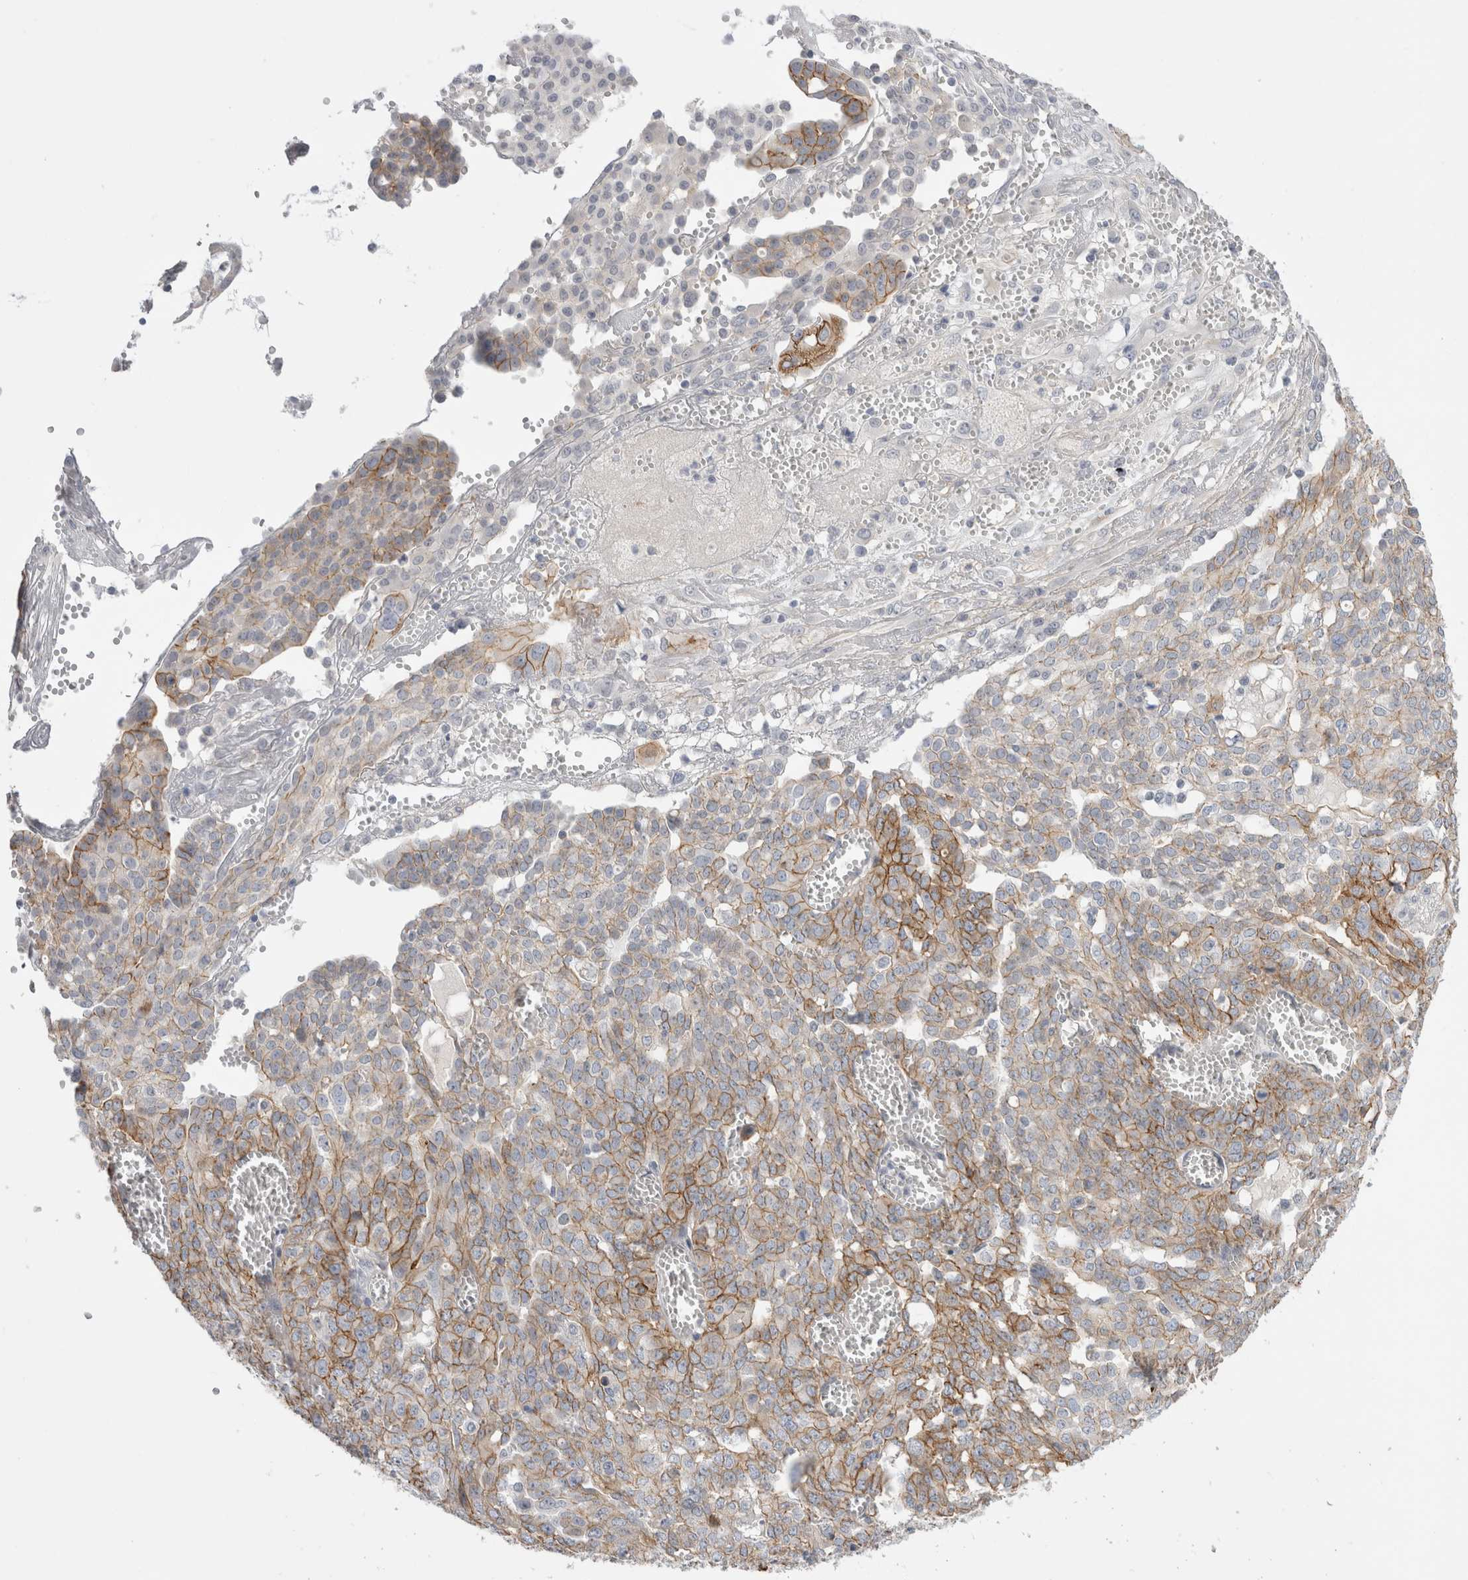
{"staining": {"intensity": "moderate", "quantity": "25%-75%", "location": "cytoplasmic/membranous"}, "tissue": "ovarian cancer", "cell_type": "Tumor cells", "image_type": "cancer", "snomed": [{"axis": "morphology", "description": "Cystadenocarcinoma, serous, NOS"}, {"axis": "topography", "description": "Soft tissue"}, {"axis": "topography", "description": "Ovary"}], "caption": "IHC histopathology image of neoplastic tissue: ovarian serous cystadenocarcinoma stained using immunohistochemistry exhibits medium levels of moderate protein expression localized specifically in the cytoplasmic/membranous of tumor cells, appearing as a cytoplasmic/membranous brown color.", "gene": "VANGL1", "patient": {"sex": "female", "age": 57}}